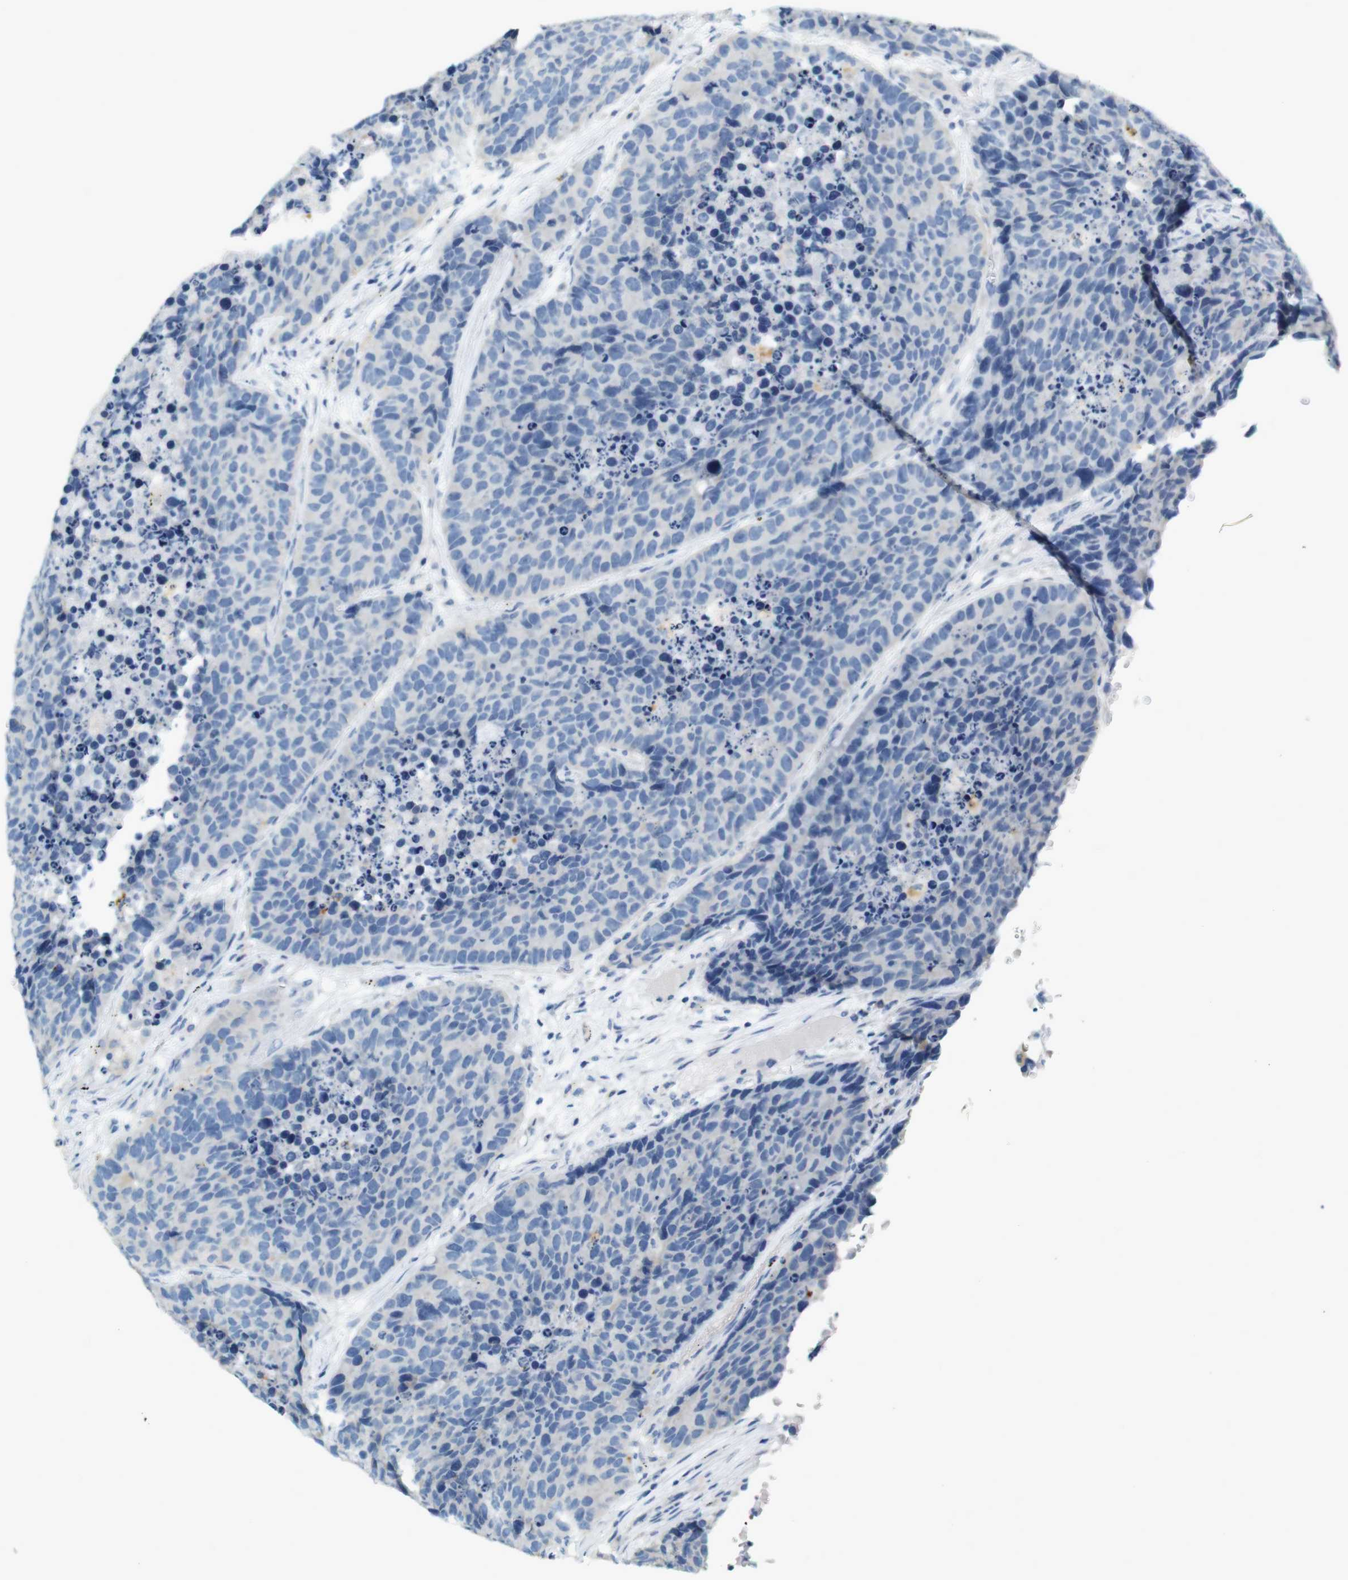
{"staining": {"intensity": "negative", "quantity": "none", "location": "none"}, "tissue": "carcinoid", "cell_type": "Tumor cells", "image_type": "cancer", "snomed": [{"axis": "morphology", "description": "Carcinoid, malignant, NOS"}, {"axis": "topography", "description": "Lung"}], "caption": "DAB (3,3'-diaminobenzidine) immunohistochemical staining of human malignant carcinoid reveals no significant staining in tumor cells.", "gene": "LRRK2", "patient": {"sex": "male", "age": 60}}